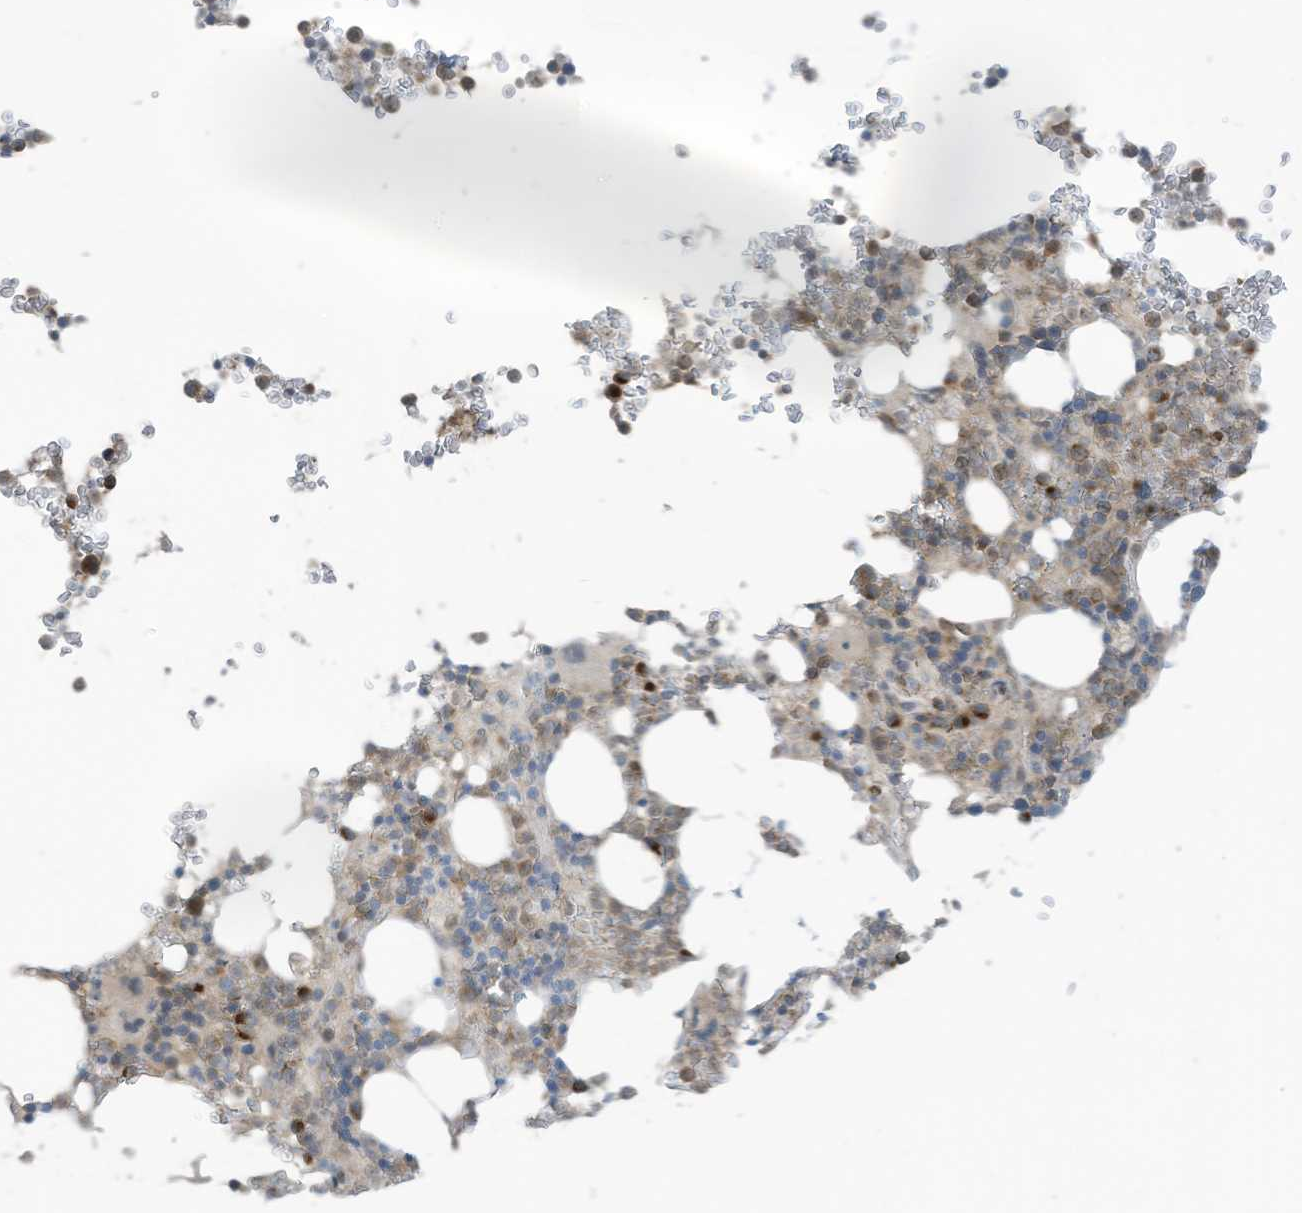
{"staining": {"intensity": "moderate", "quantity": "<25%", "location": "cytoplasmic/membranous"}, "tissue": "bone marrow", "cell_type": "Hematopoietic cells", "image_type": "normal", "snomed": [{"axis": "morphology", "description": "Normal tissue, NOS"}, {"axis": "topography", "description": "Bone marrow"}], "caption": "High-magnification brightfield microscopy of unremarkable bone marrow stained with DAB (brown) and counterstained with hematoxylin (blue). hematopoietic cells exhibit moderate cytoplasmic/membranous staining is seen in about<25% of cells. (DAB (3,3'-diaminobenzidine) = brown stain, brightfield microscopy at high magnification).", "gene": "PARVG", "patient": {"sex": "male", "age": 58}}